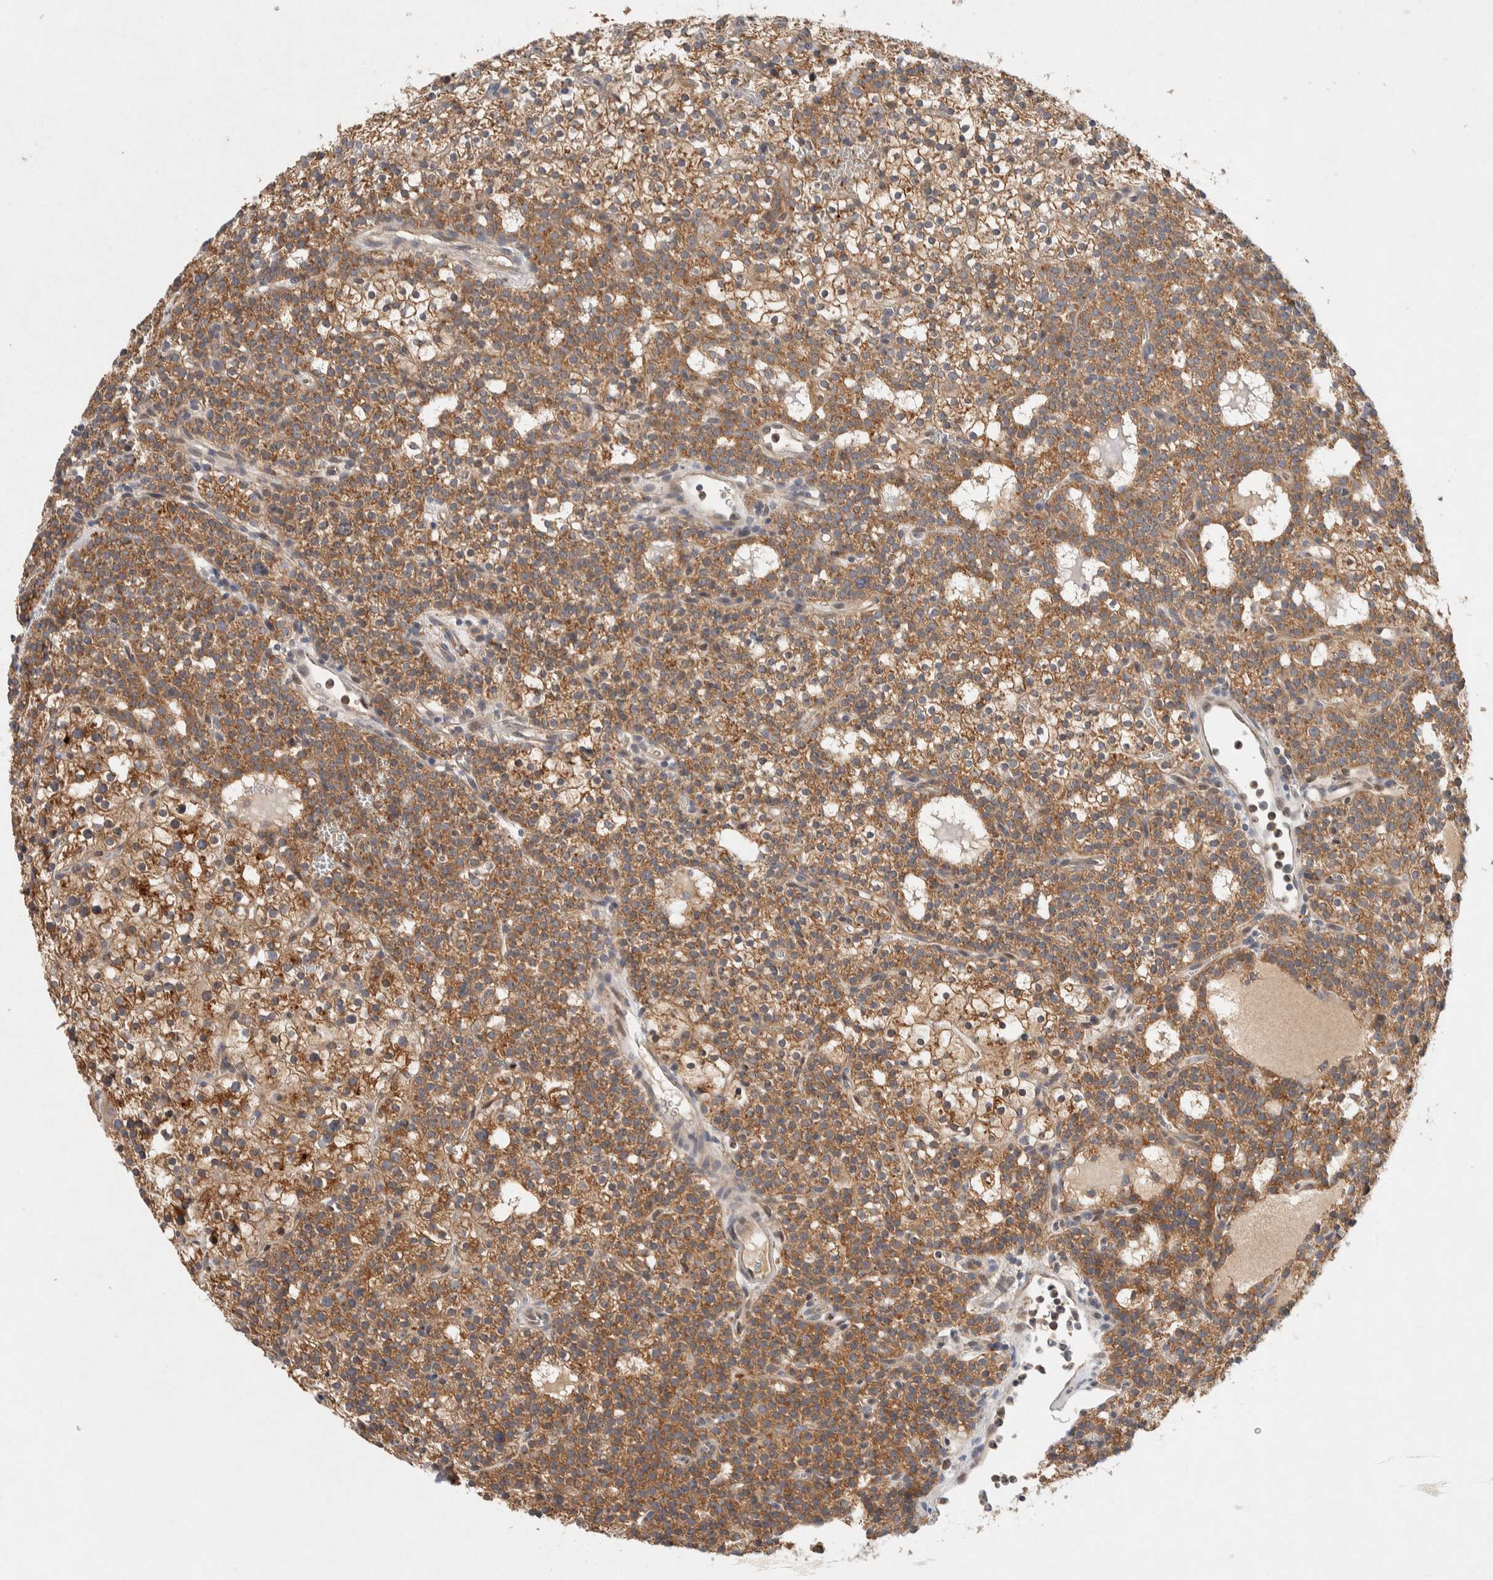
{"staining": {"intensity": "moderate", "quantity": ">75%", "location": "cytoplasmic/membranous"}, "tissue": "parathyroid gland", "cell_type": "Glandular cells", "image_type": "normal", "snomed": [{"axis": "morphology", "description": "Normal tissue, NOS"}, {"axis": "morphology", "description": "Adenoma, NOS"}, {"axis": "topography", "description": "Parathyroid gland"}], "caption": "Protein analysis of normal parathyroid gland shows moderate cytoplasmic/membranous positivity in about >75% of glandular cells.", "gene": "PXK", "patient": {"sex": "female", "age": 74}}